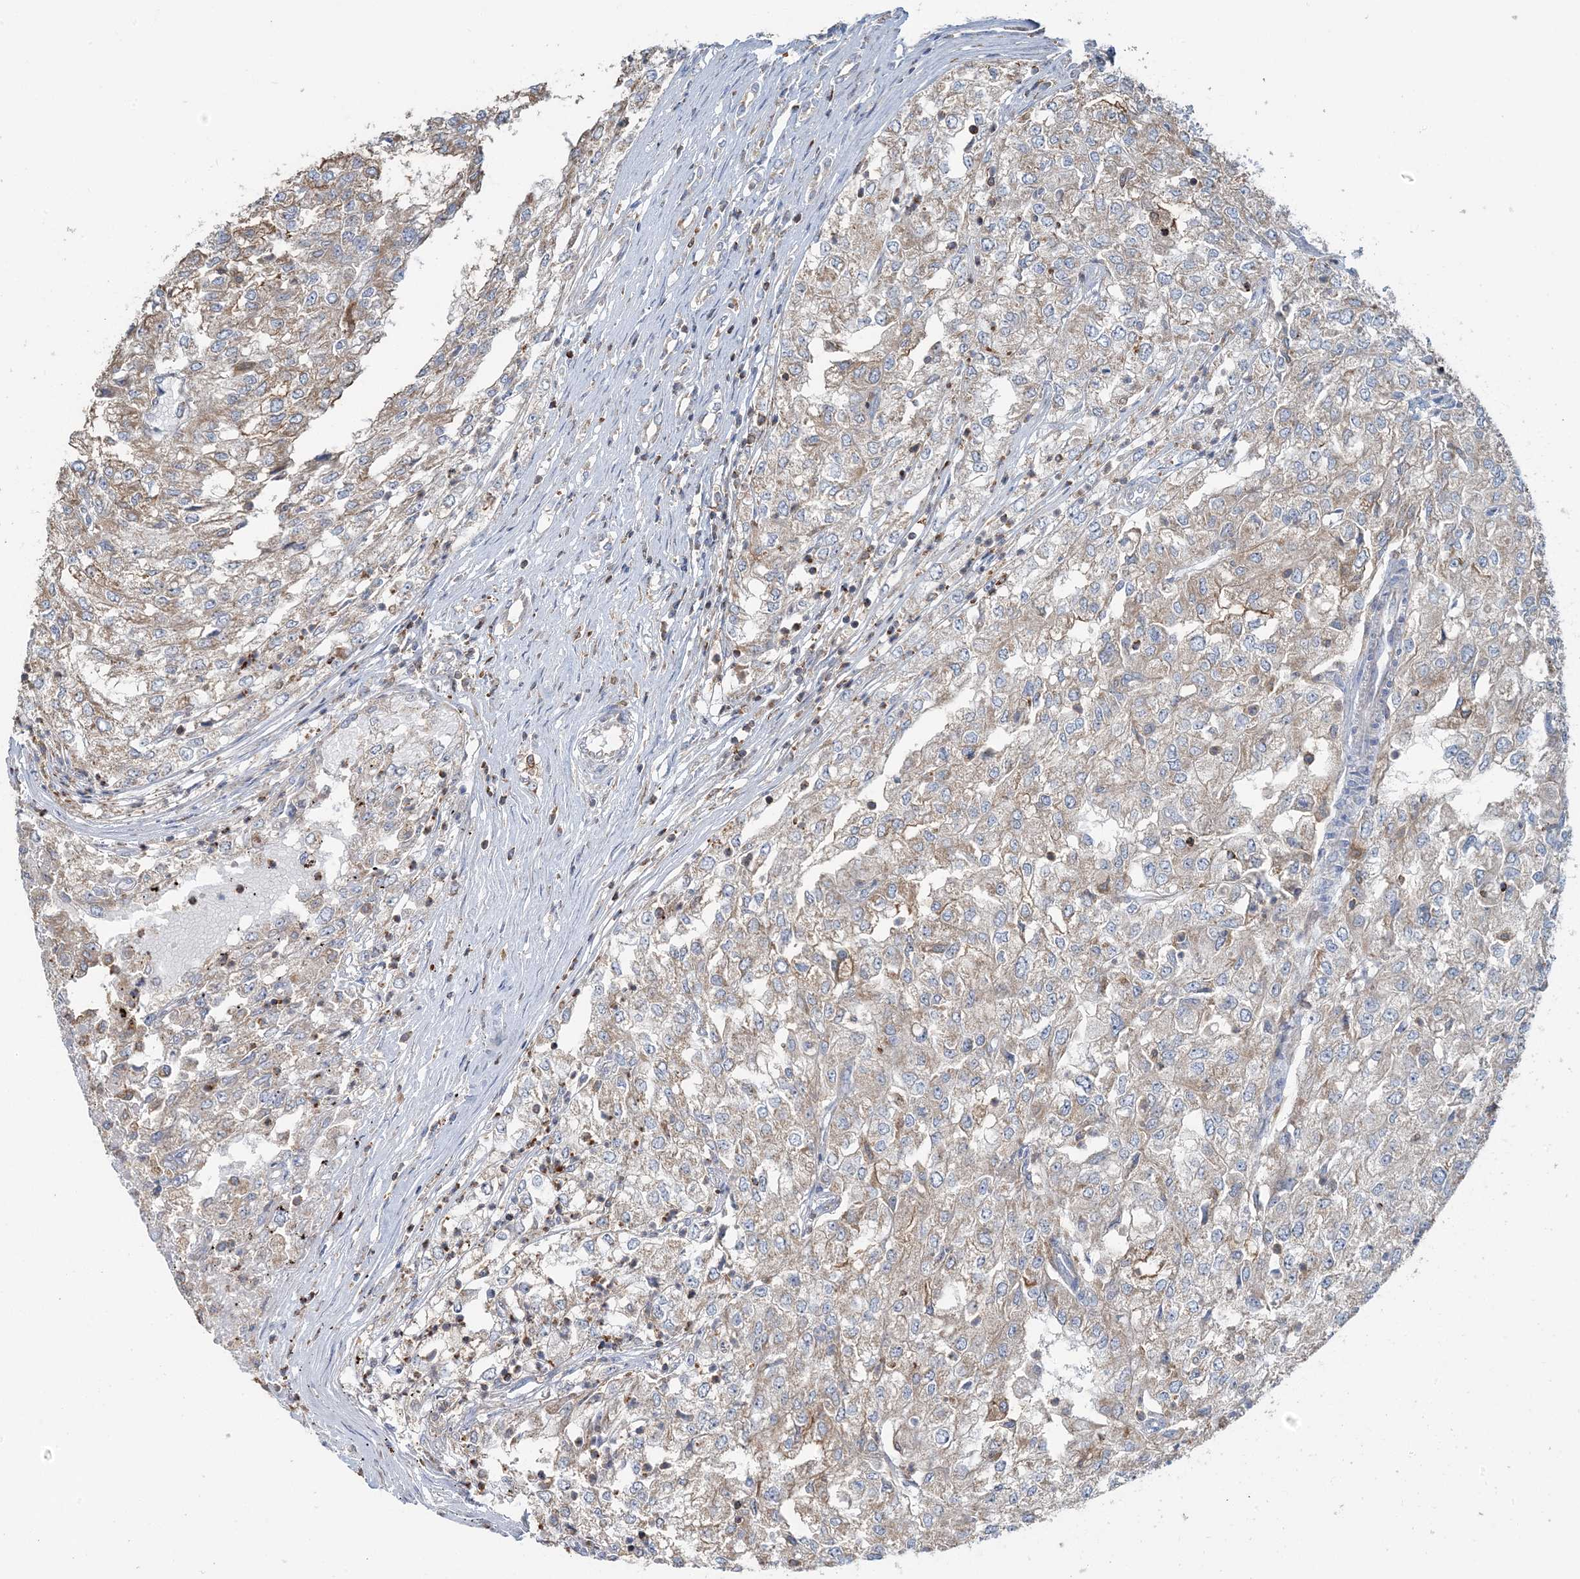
{"staining": {"intensity": "weak", "quantity": "25%-75%", "location": "cytoplasmic/membranous"}, "tissue": "renal cancer", "cell_type": "Tumor cells", "image_type": "cancer", "snomed": [{"axis": "morphology", "description": "Adenocarcinoma, NOS"}, {"axis": "topography", "description": "Kidney"}], "caption": "Protein staining of renal cancer tissue displays weak cytoplasmic/membranous expression in approximately 25%-75% of tumor cells.", "gene": "TMLHE", "patient": {"sex": "female", "age": 54}}